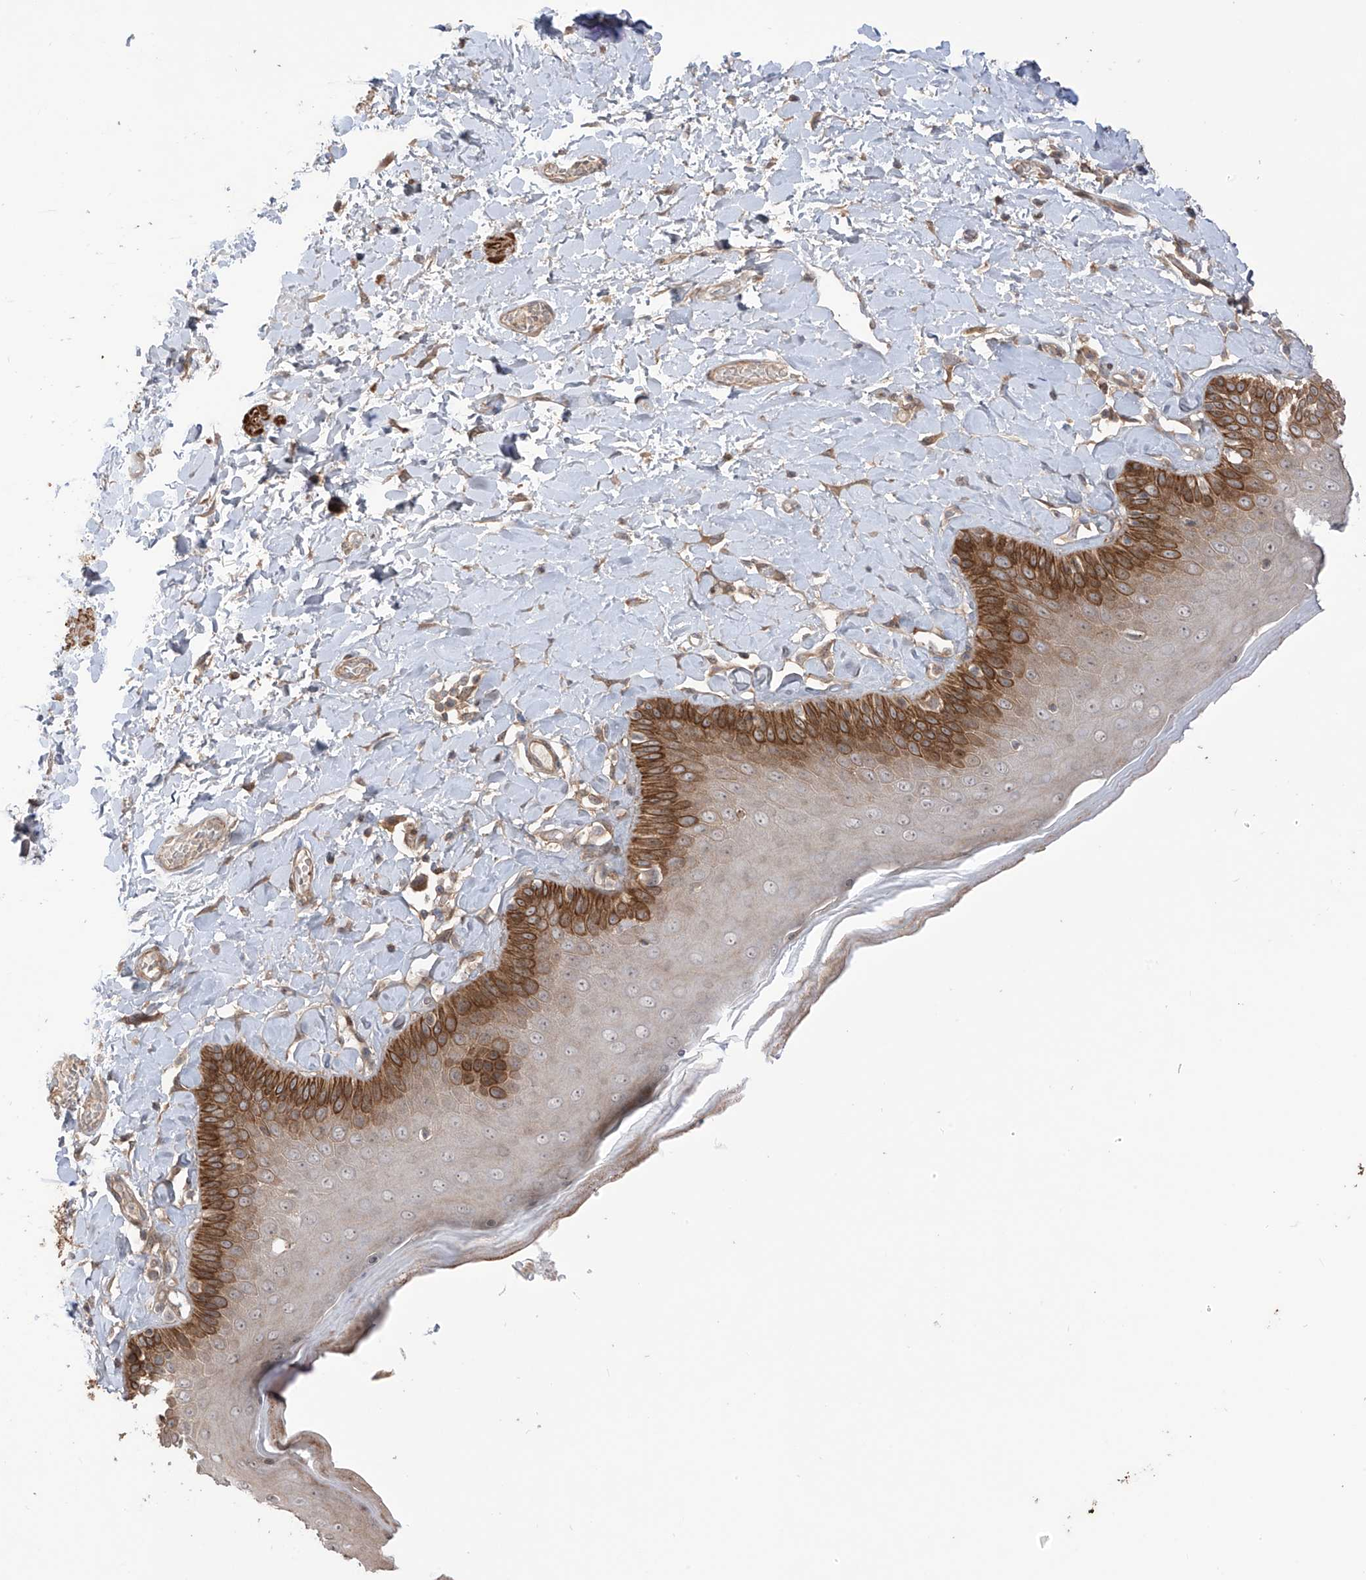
{"staining": {"intensity": "strong", "quantity": "25%-75%", "location": "cytoplasmic/membranous"}, "tissue": "skin", "cell_type": "Epidermal cells", "image_type": "normal", "snomed": [{"axis": "morphology", "description": "Normal tissue, NOS"}, {"axis": "topography", "description": "Anal"}], "caption": "Benign skin displays strong cytoplasmic/membranous staining in approximately 25%-75% of epidermal cells, visualized by immunohistochemistry. (Stains: DAB (3,3'-diaminobenzidine) in brown, nuclei in blue, Microscopy: brightfield microscopy at high magnification).", "gene": "LRRC74A", "patient": {"sex": "male", "age": 69}}